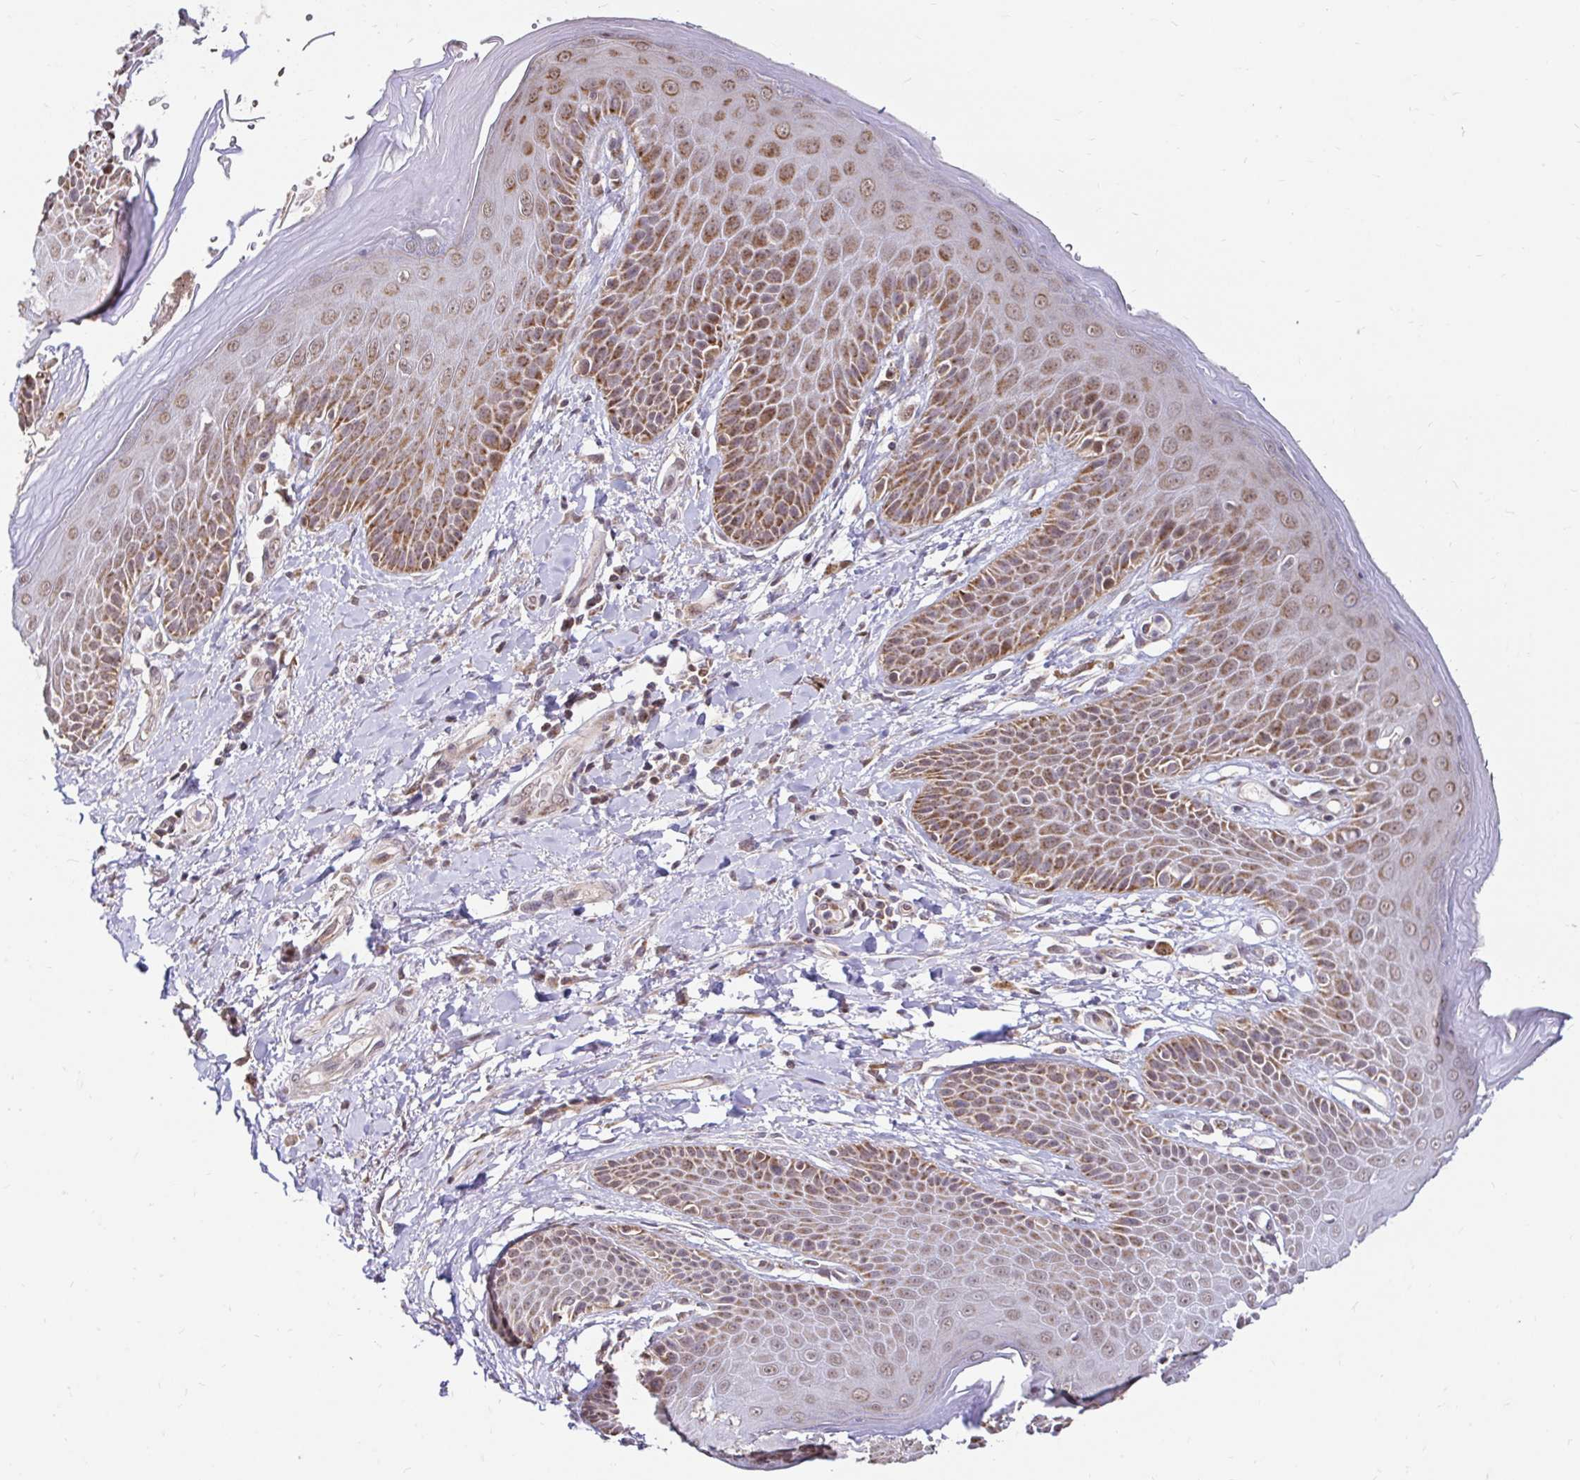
{"staining": {"intensity": "moderate", "quantity": ">75%", "location": "cytoplasmic/membranous"}, "tissue": "skin", "cell_type": "Epidermal cells", "image_type": "normal", "snomed": [{"axis": "morphology", "description": "Normal tissue, NOS"}, {"axis": "topography", "description": "Anal"}, {"axis": "topography", "description": "Peripheral nerve tissue"}], "caption": "Epidermal cells show medium levels of moderate cytoplasmic/membranous positivity in approximately >75% of cells in unremarkable human skin.", "gene": "TIMM50", "patient": {"sex": "male", "age": 51}}